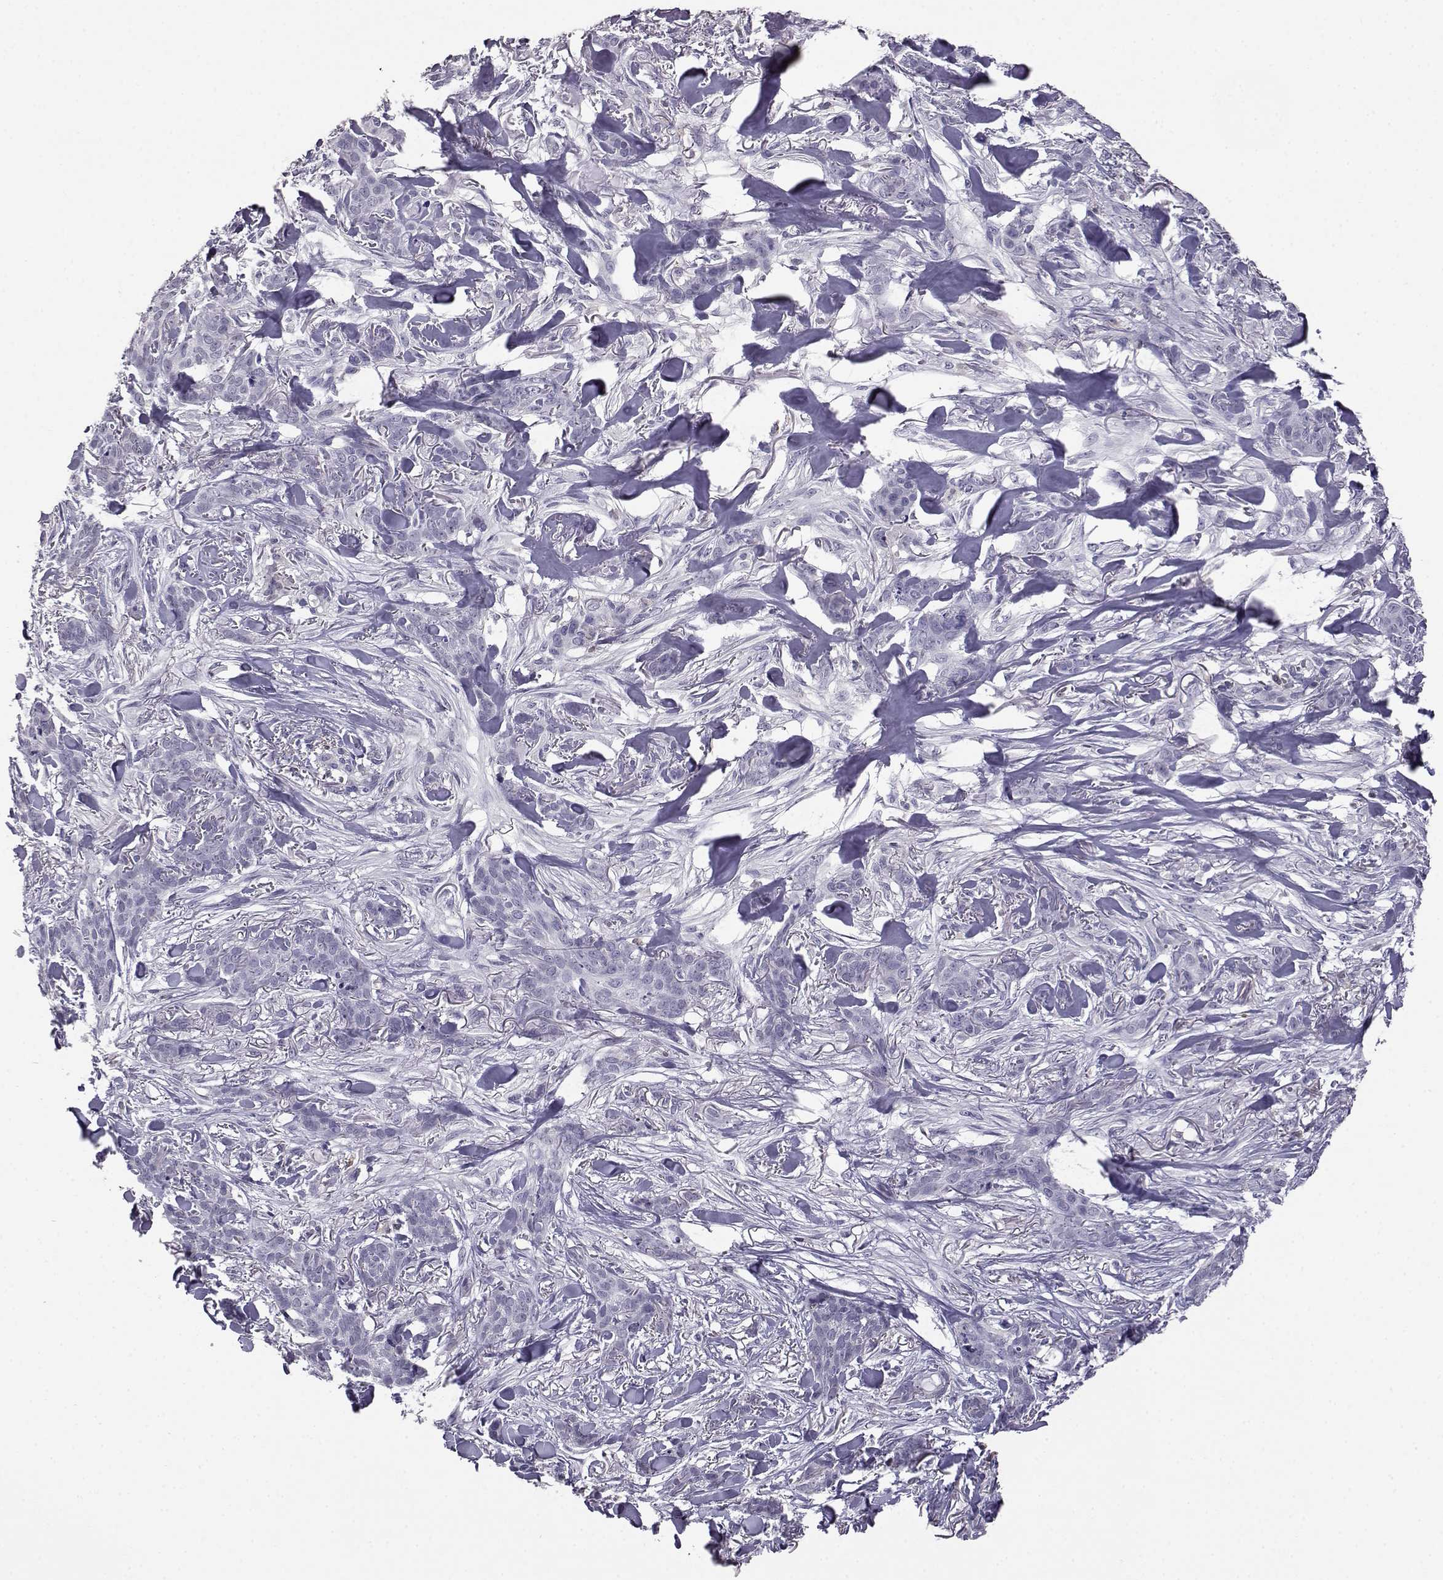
{"staining": {"intensity": "negative", "quantity": "none", "location": "none"}, "tissue": "skin cancer", "cell_type": "Tumor cells", "image_type": "cancer", "snomed": [{"axis": "morphology", "description": "Basal cell carcinoma"}, {"axis": "topography", "description": "Skin"}], "caption": "IHC photomicrograph of neoplastic tissue: human basal cell carcinoma (skin) stained with DAB exhibits no significant protein staining in tumor cells.", "gene": "AKR1B1", "patient": {"sex": "female", "age": 61}}